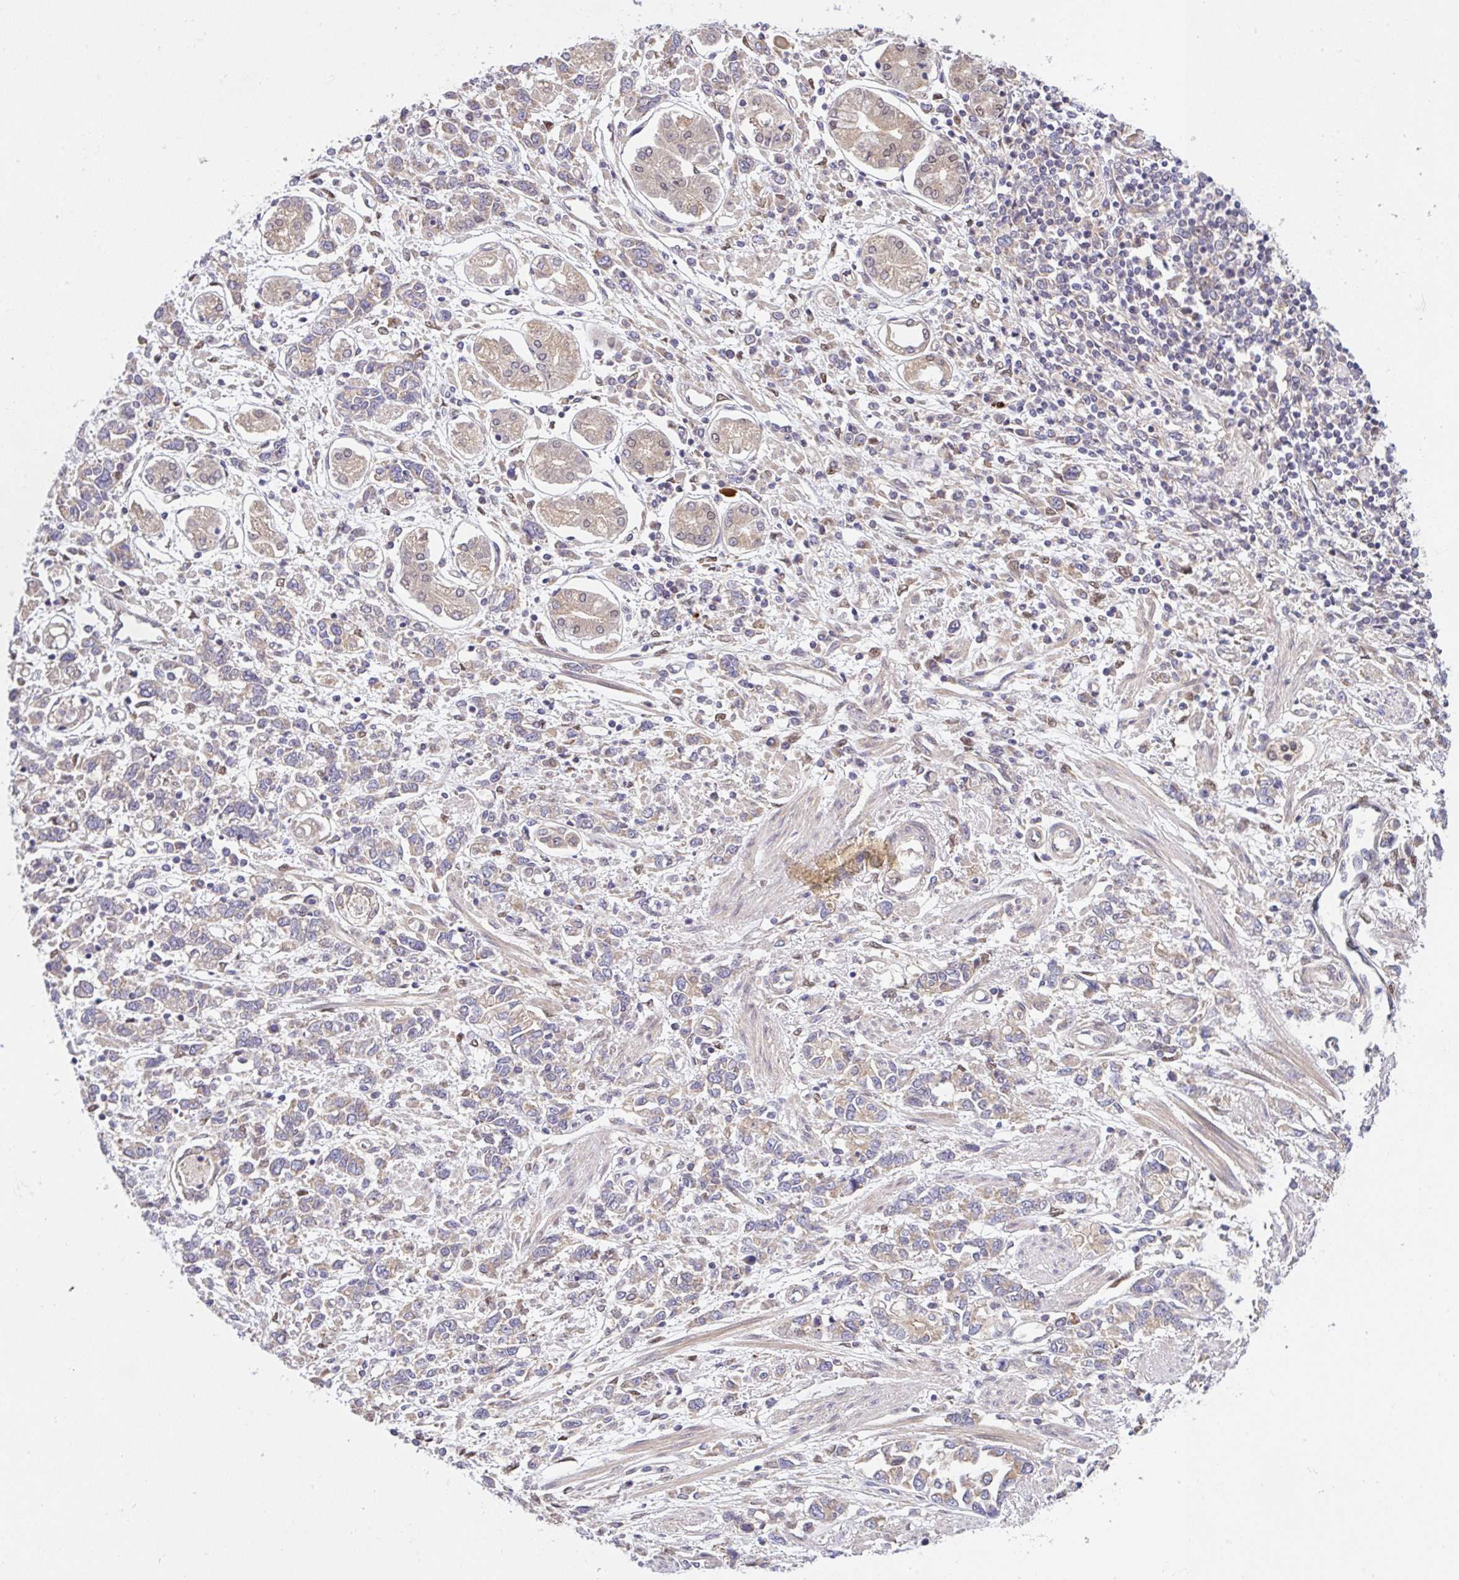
{"staining": {"intensity": "weak", "quantity": "<25%", "location": "cytoplasmic/membranous"}, "tissue": "stomach cancer", "cell_type": "Tumor cells", "image_type": "cancer", "snomed": [{"axis": "morphology", "description": "Adenocarcinoma, NOS"}, {"axis": "topography", "description": "Stomach"}], "caption": "This is a image of immunohistochemistry staining of stomach adenocarcinoma, which shows no staining in tumor cells.", "gene": "UBE4A", "patient": {"sex": "female", "age": 76}}